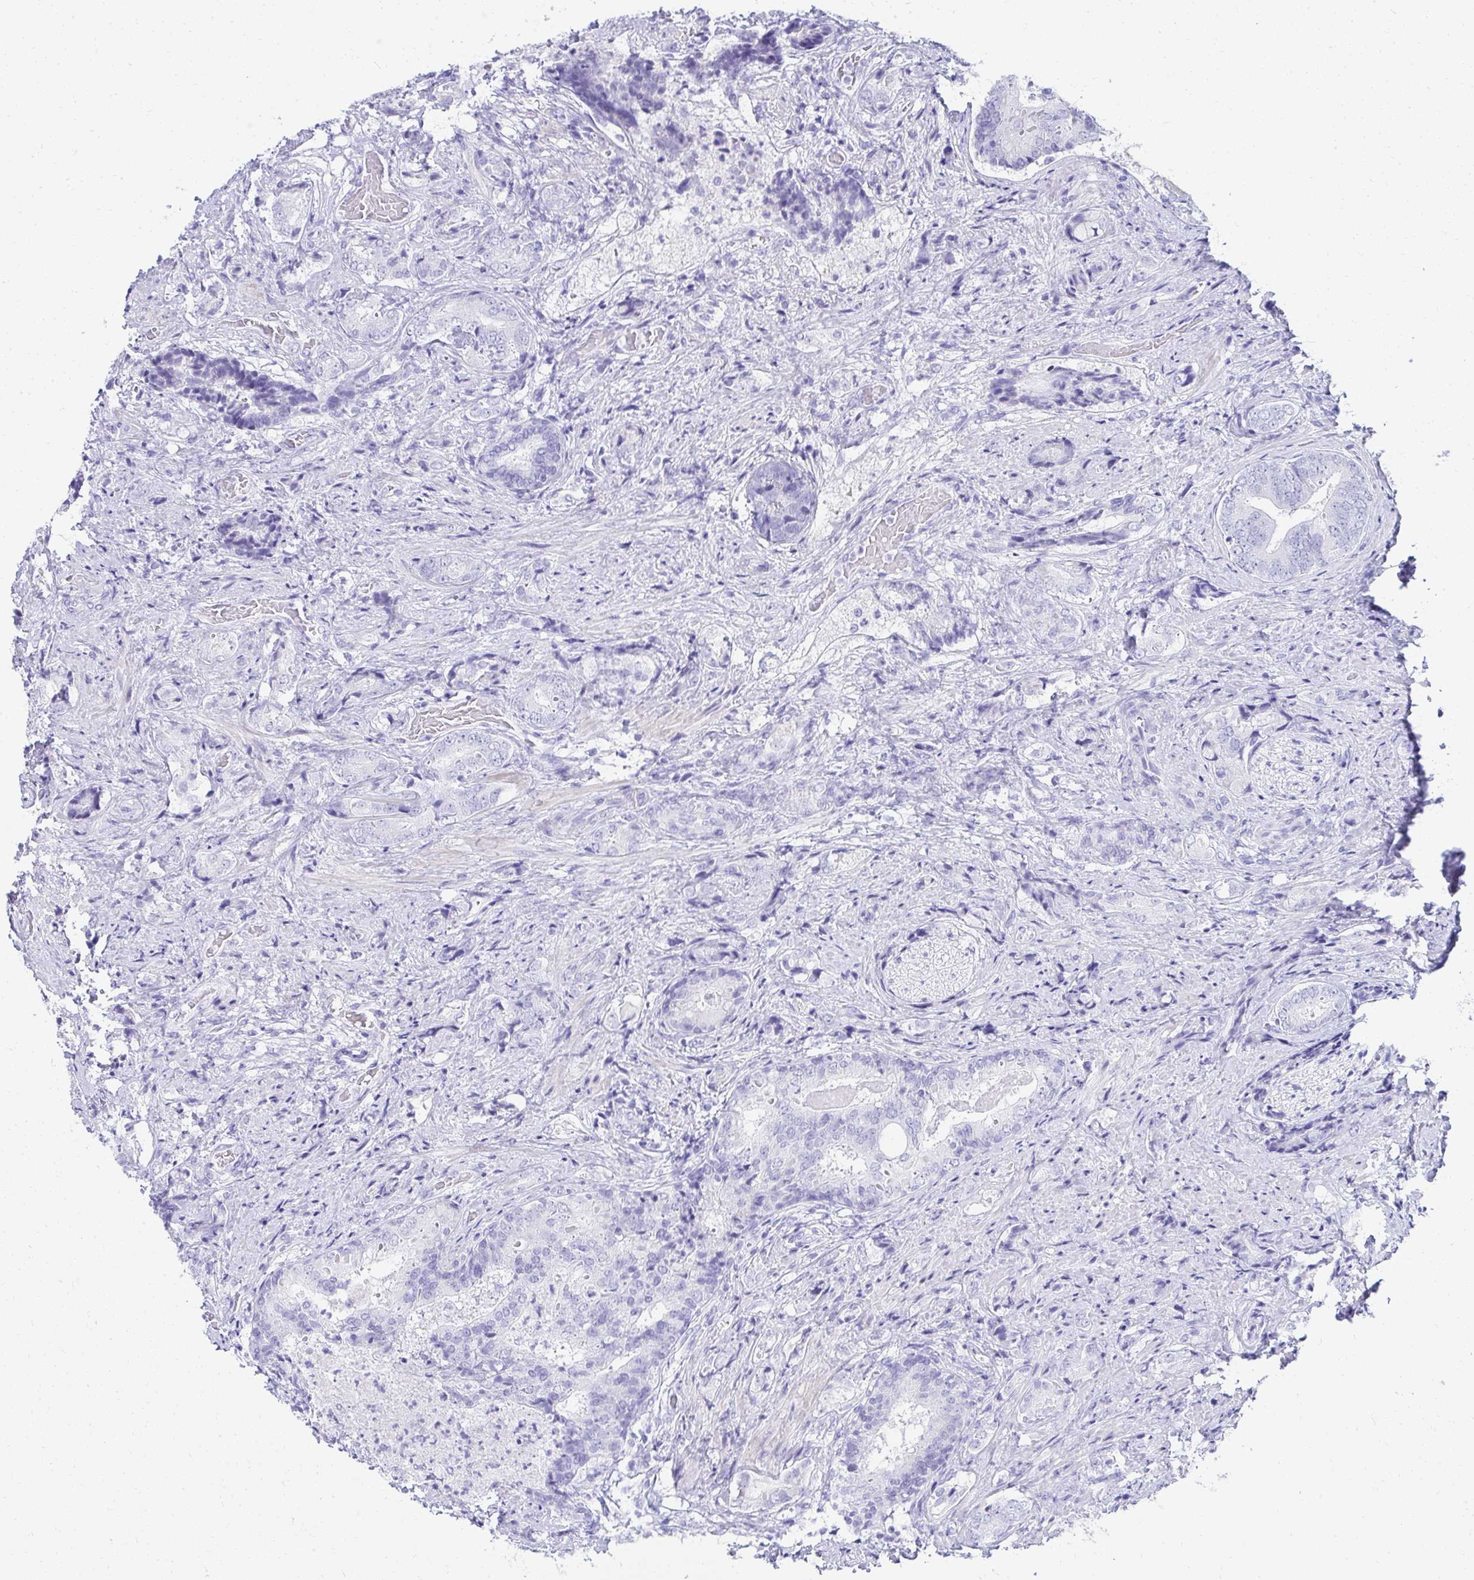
{"staining": {"intensity": "negative", "quantity": "none", "location": "none"}, "tissue": "prostate cancer", "cell_type": "Tumor cells", "image_type": "cancer", "snomed": [{"axis": "morphology", "description": "Adenocarcinoma, High grade"}, {"axis": "topography", "description": "Prostate"}], "caption": "High magnification brightfield microscopy of prostate cancer stained with DAB (brown) and counterstained with hematoxylin (blue): tumor cells show no significant staining.", "gene": "SEC14L3", "patient": {"sex": "male", "age": 62}}